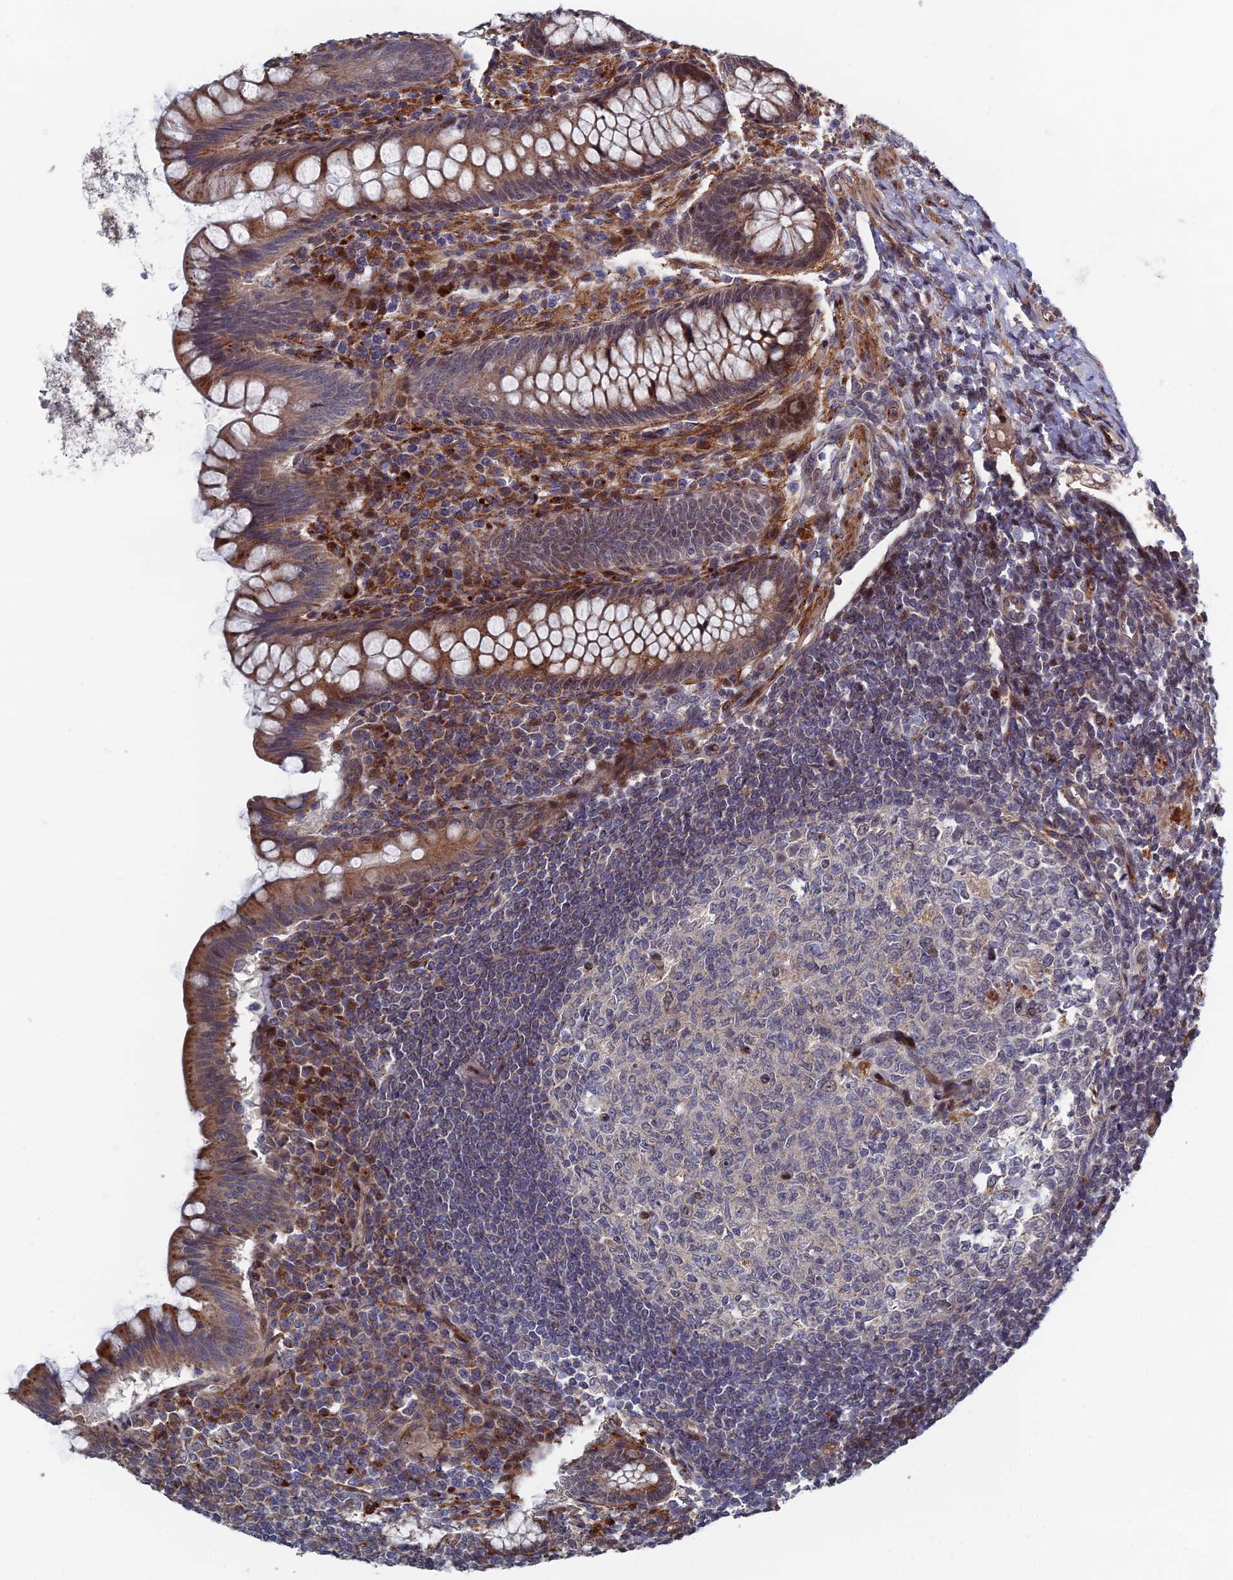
{"staining": {"intensity": "moderate", "quantity": ">75%", "location": "cytoplasmic/membranous"}, "tissue": "appendix", "cell_type": "Glandular cells", "image_type": "normal", "snomed": [{"axis": "morphology", "description": "Normal tissue, NOS"}, {"axis": "topography", "description": "Appendix"}], "caption": "A brown stain highlights moderate cytoplasmic/membranous staining of a protein in glandular cells of normal human appendix. (brown staining indicates protein expression, while blue staining denotes nuclei).", "gene": "GTF2IRD1", "patient": {"sex": "female", "age": 33}}